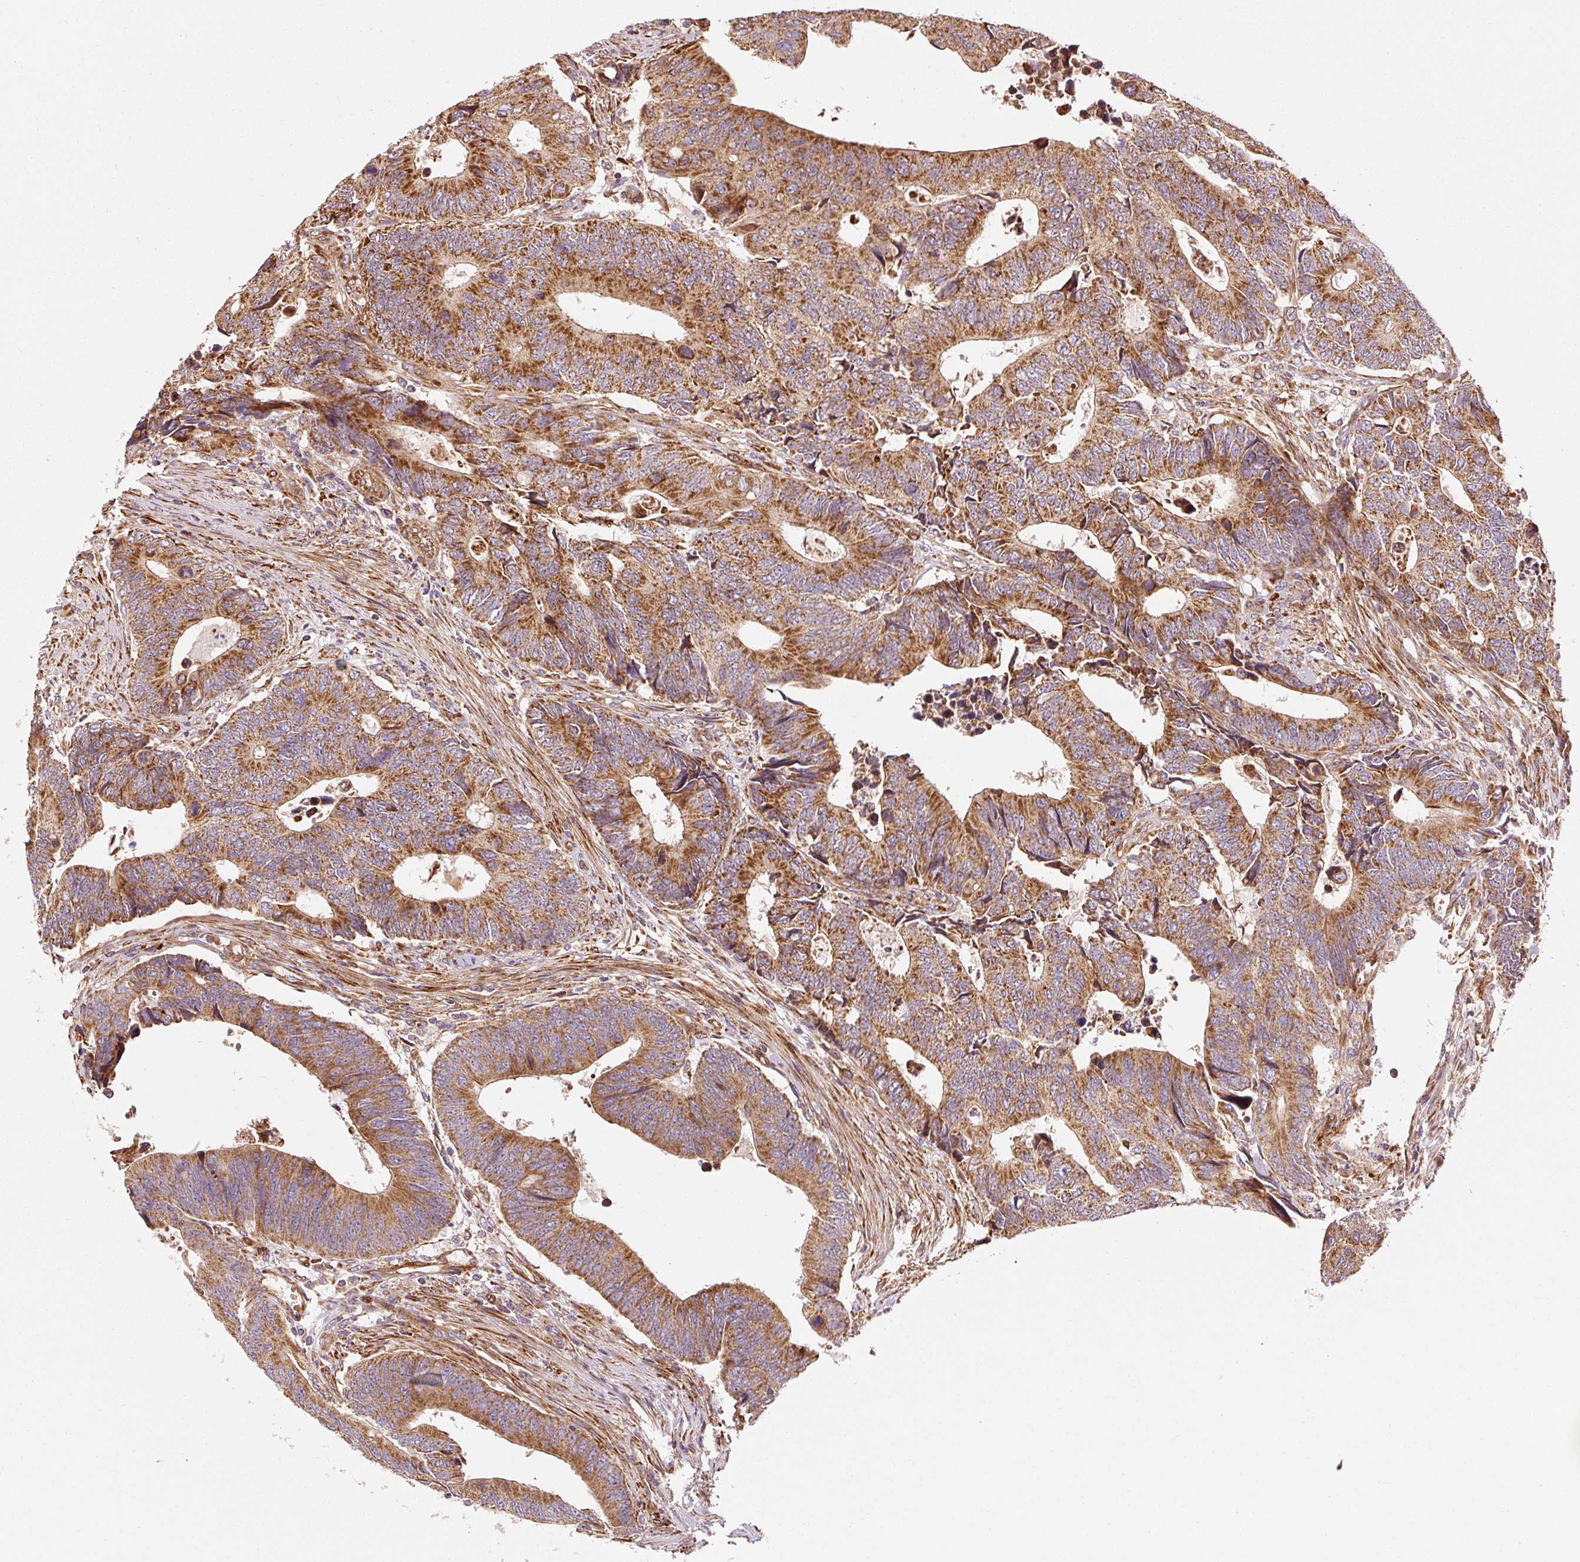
{"staining": {"intensity": "strong", "quantity": ">75%", "location": "cytoplasmic/membranous"}, "tissue": "colorectal cancer", "cell_type": "Tumor cells", "image_type": "cancer", "snomed": [{"axis": "morphology", "description": "Adenocarcinoma, NOS"}, {"axis": "topography", "description": "Colon"}], "caption": "A high amount of strong cytoplasmic/membranous staining is appreciated in about >75% of tumor cells in colorectal cancer tissue. The protein of interest is shown in brown color, while the nuclei are stained blue.", "gene": "ISCU", "patient": {"sex": "male", "age": 87}}